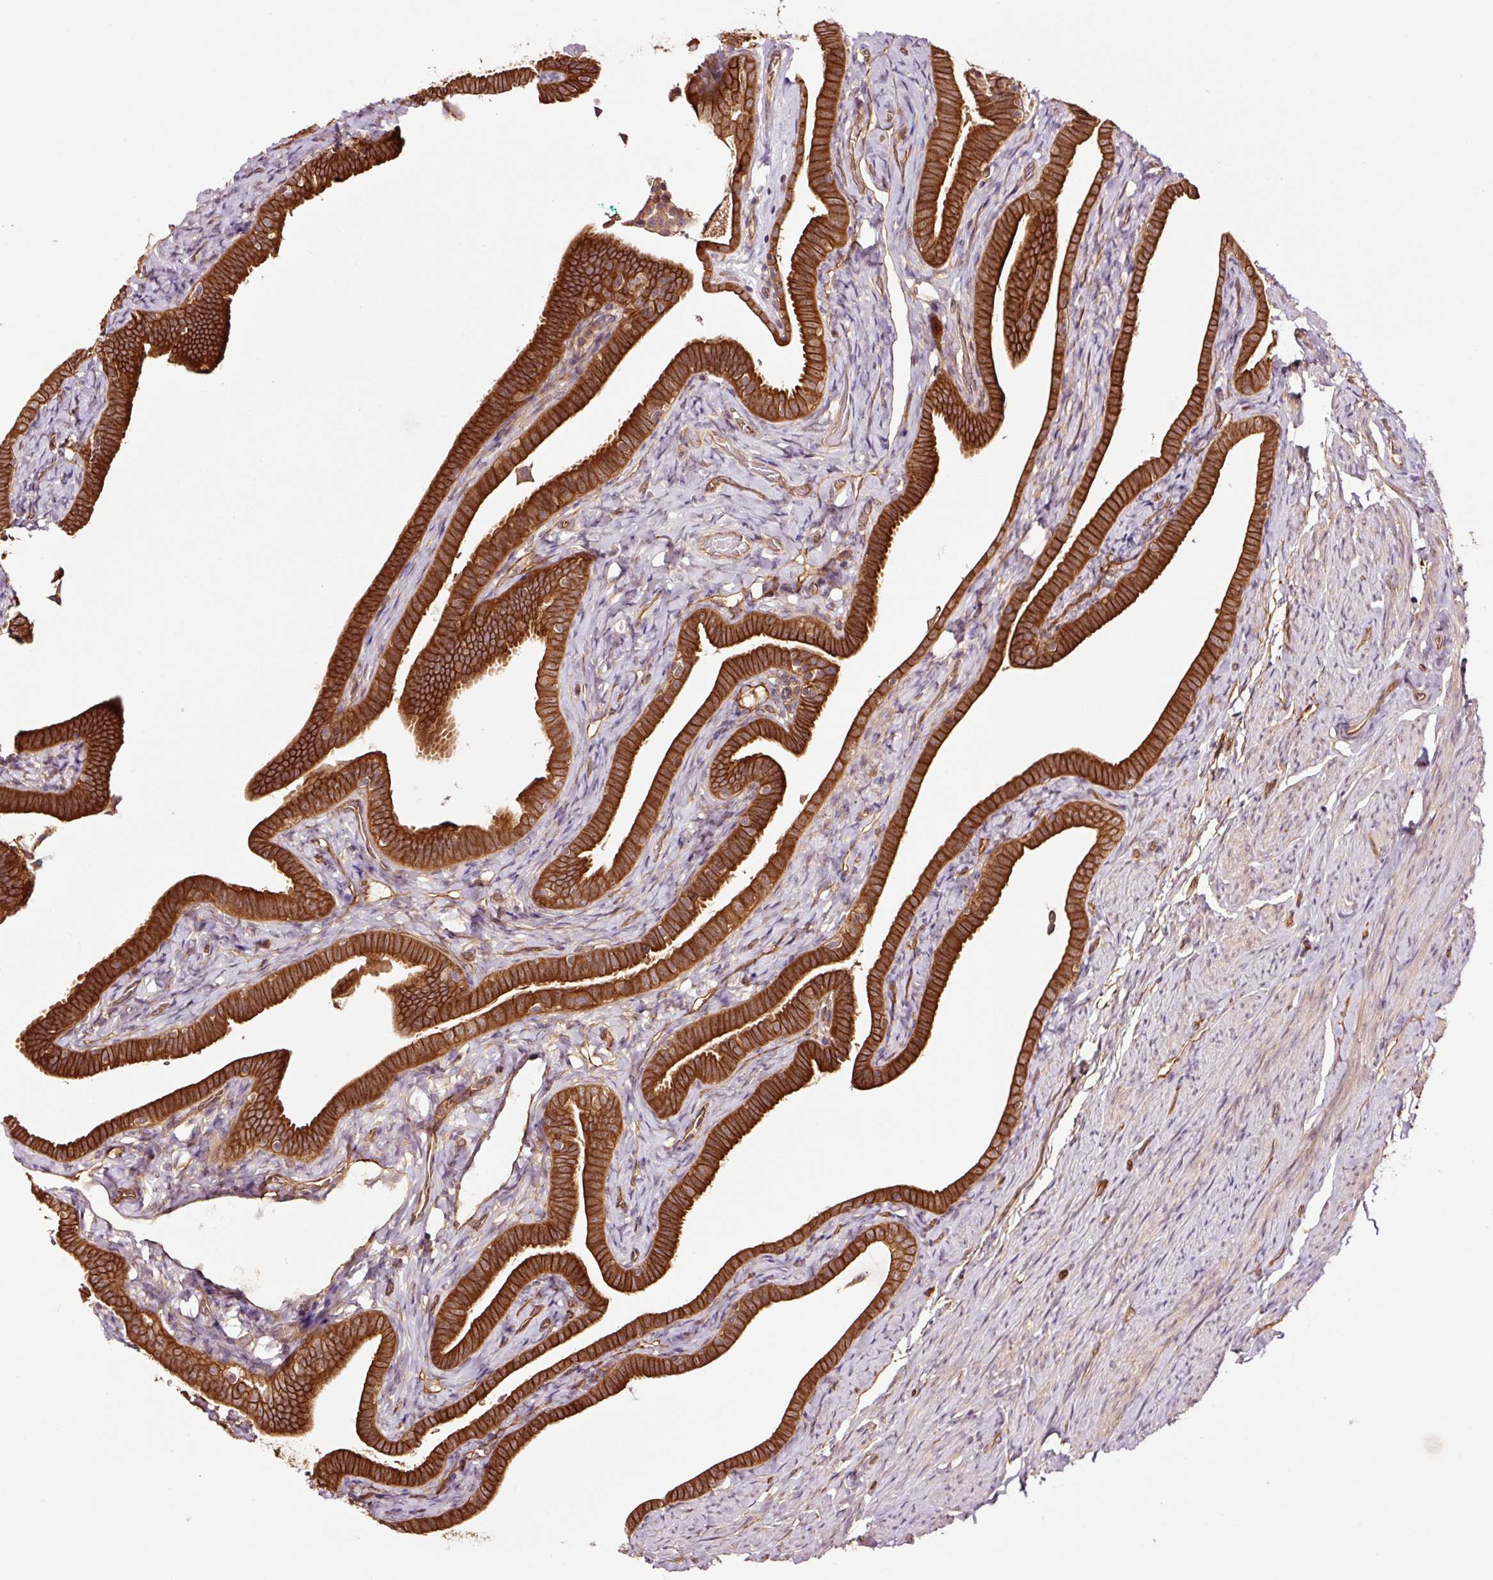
{"staining": {"intensity": "strong", "quantity": ">75%", "location": "cytoplasmic/membranous"}, "tissue": "fallopian tube", "cell_type": "Glandular cells", "image_type": "normal", "snomed": [{"axis": "morphology", "description": "Normal tissue, NOS"}, {"axis": "topography", "description": "Fallopian tube"}], "caption": "Protein staining of normal fallopian tube displays strong cytoplasmic/membranous positivity in approximately >75% of glandular cells.", "gene": "METAP1", "patient": {"sex": "female", "age": 69}}